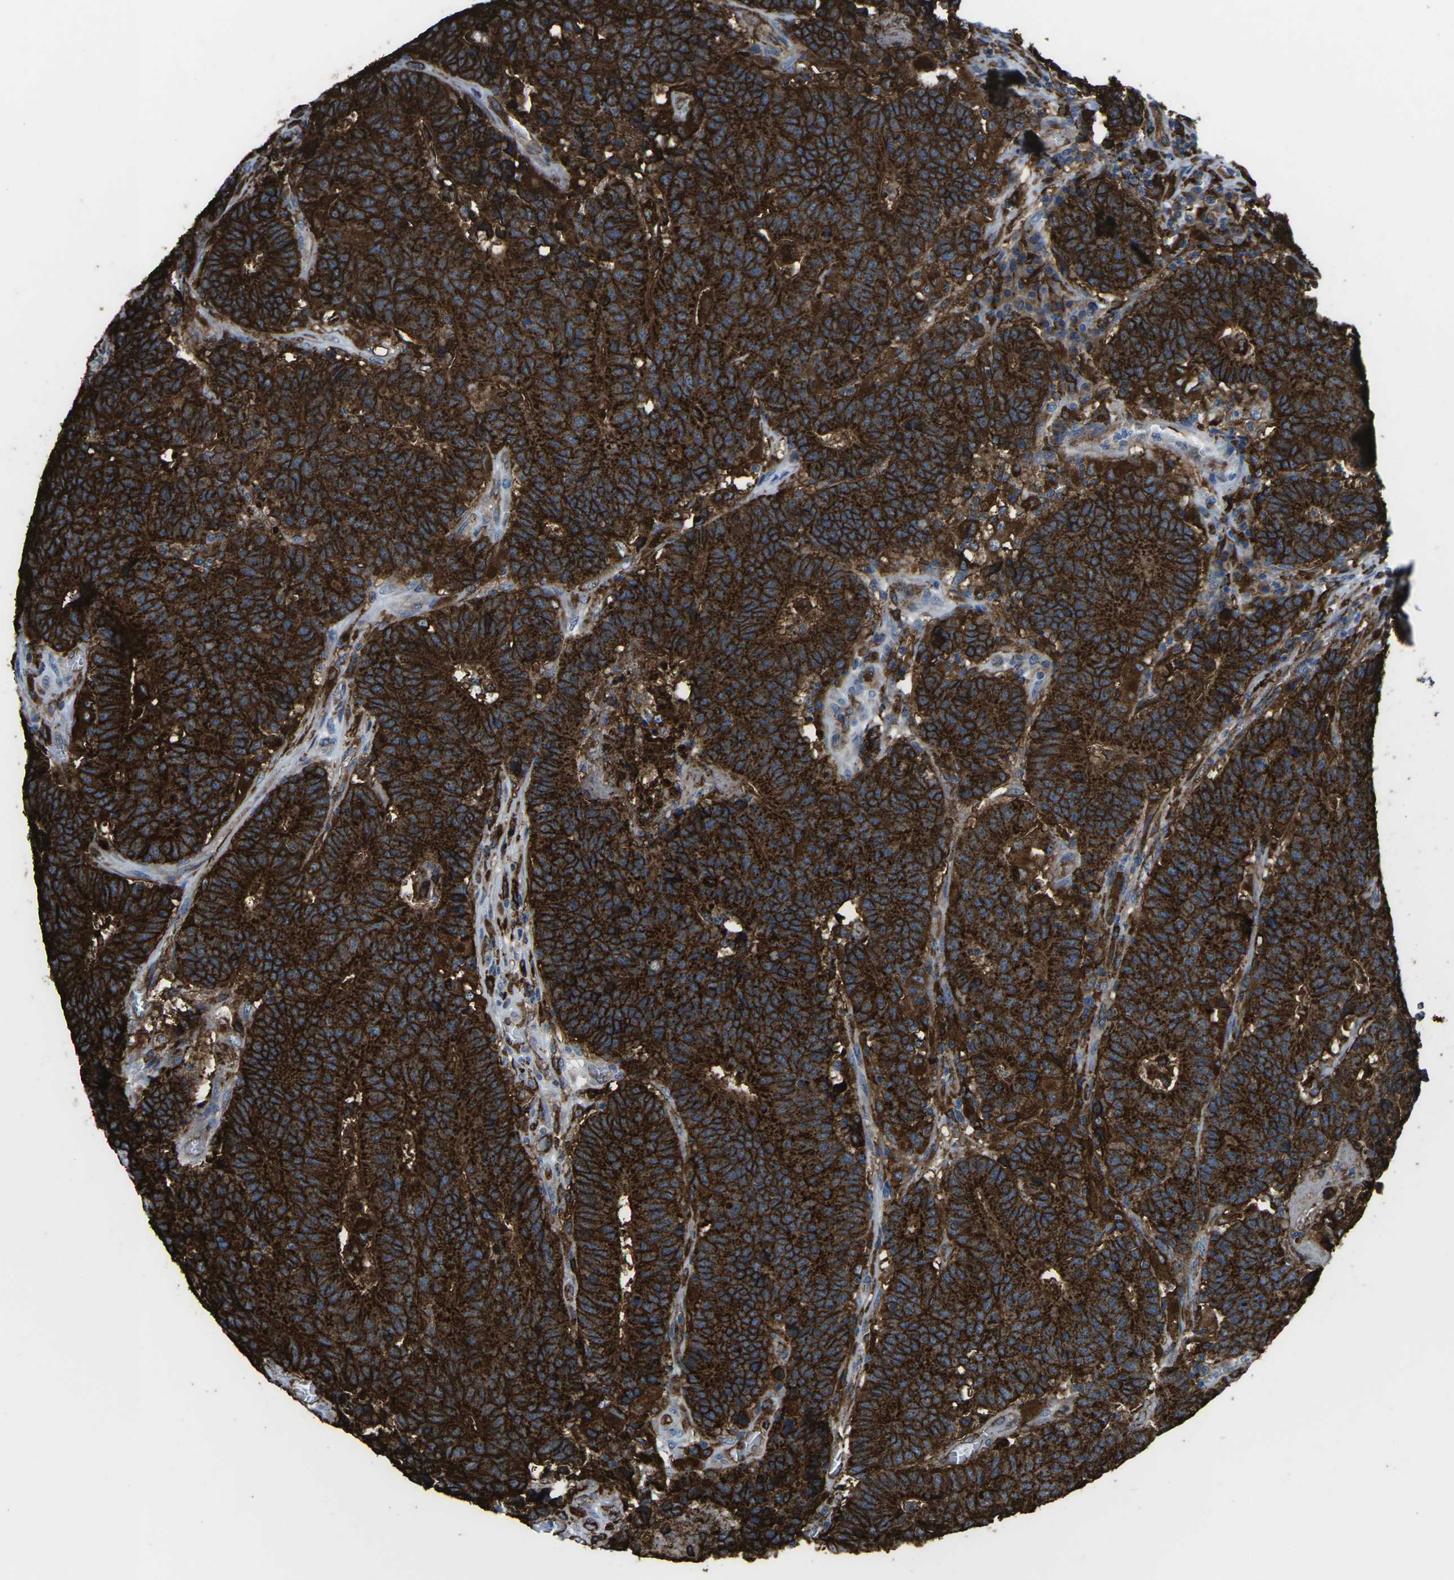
{"staining": {"intensity": "strong", "quantity": ">75%", "location": "cytoplasmic/membranous"}, "tissue": "colorectal cancer", "cell_type": "Tumor cells", "image_type": "cancer", "snomed": [{"axis": "morphology", "description": "Normal tissue, NOS"}, {"axis": "morphology", "description": "Adenocarcinoma, NOS"}, {"axis": "topography", "description": "Colon"}], "caption": "Protein expression analysis of colorectal adenocarcinoma exhibits strong cytoplasmic/membranous staining in about >75% of tumor cells.", "gene": "PTPN1", "patient": {"sex": "female", "age": 75}}